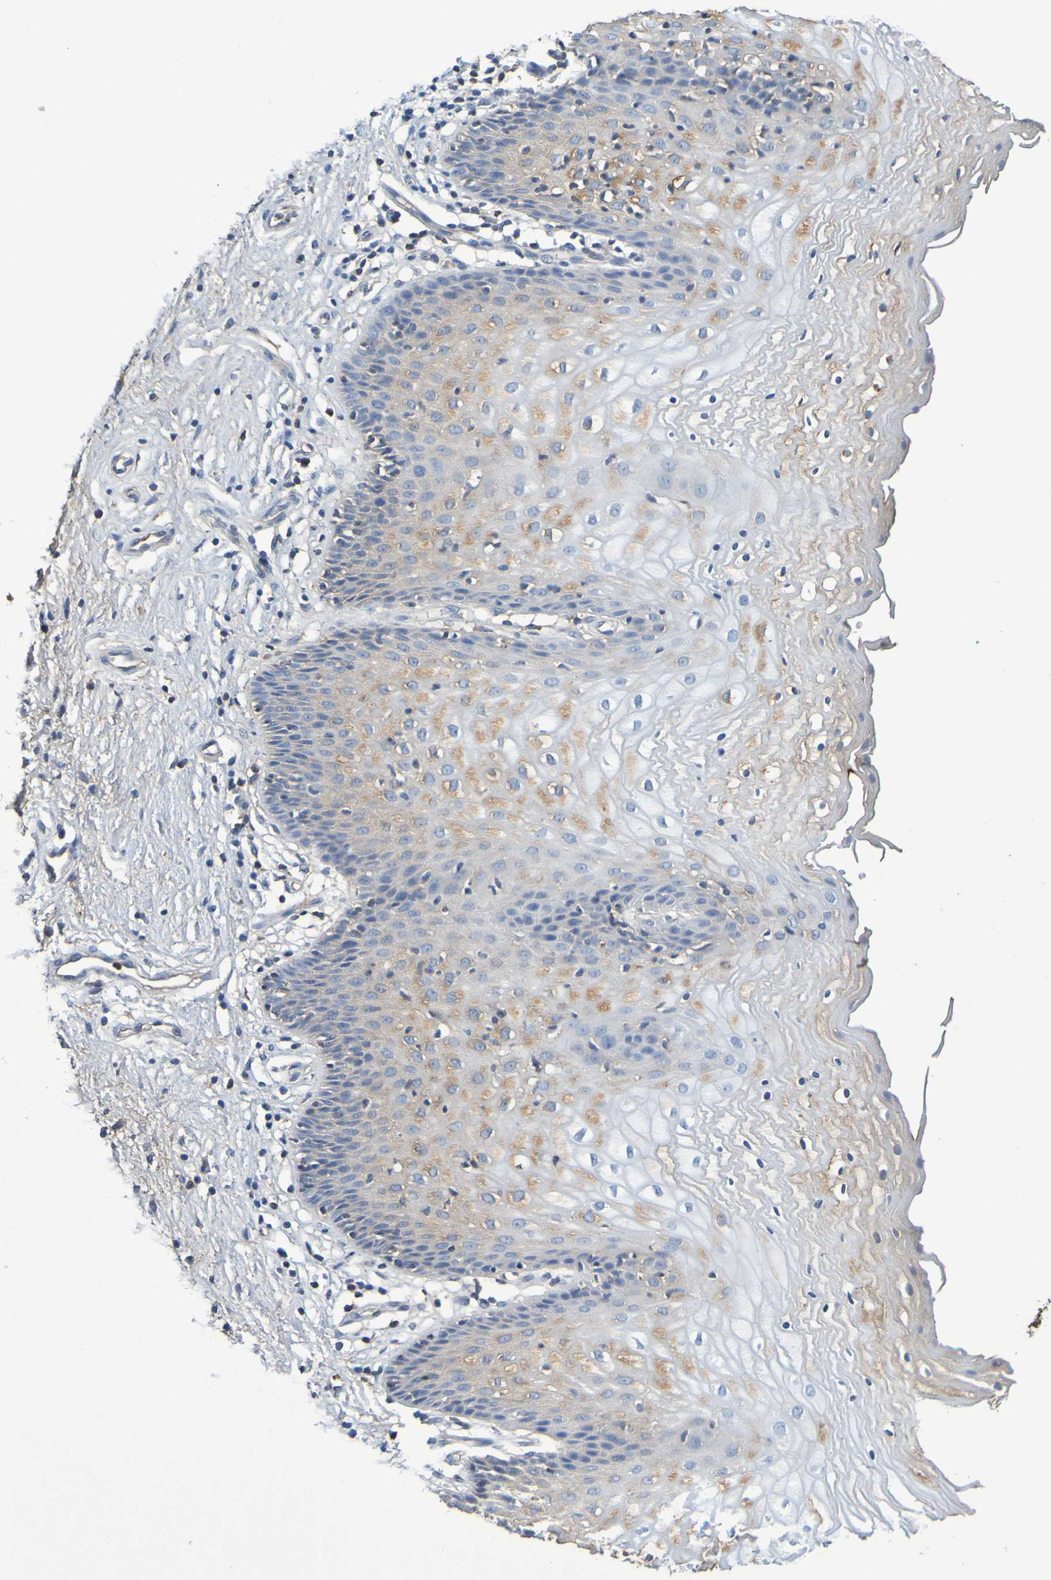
{"staining": {"intensity": "moderate", "quantity": "25%-75%", "location": "cytoplasmic/membranous"}, "tissue": "vagina", "cell_type": "Squamous epithelial cells", "image_type": "normal", "snomed": [{"axis": "morphology", "description": "Normal tissue, NOS"}, {"axis": "topography", "description": "Vagina"}], "caption": "Moderate cytoplasmic/membranous protein positivity is present in approximately 25%-75% of squamous epithelial cells in vagina.", "gene": "GAB3", "patient": {"sex": "female", "age": 34}}